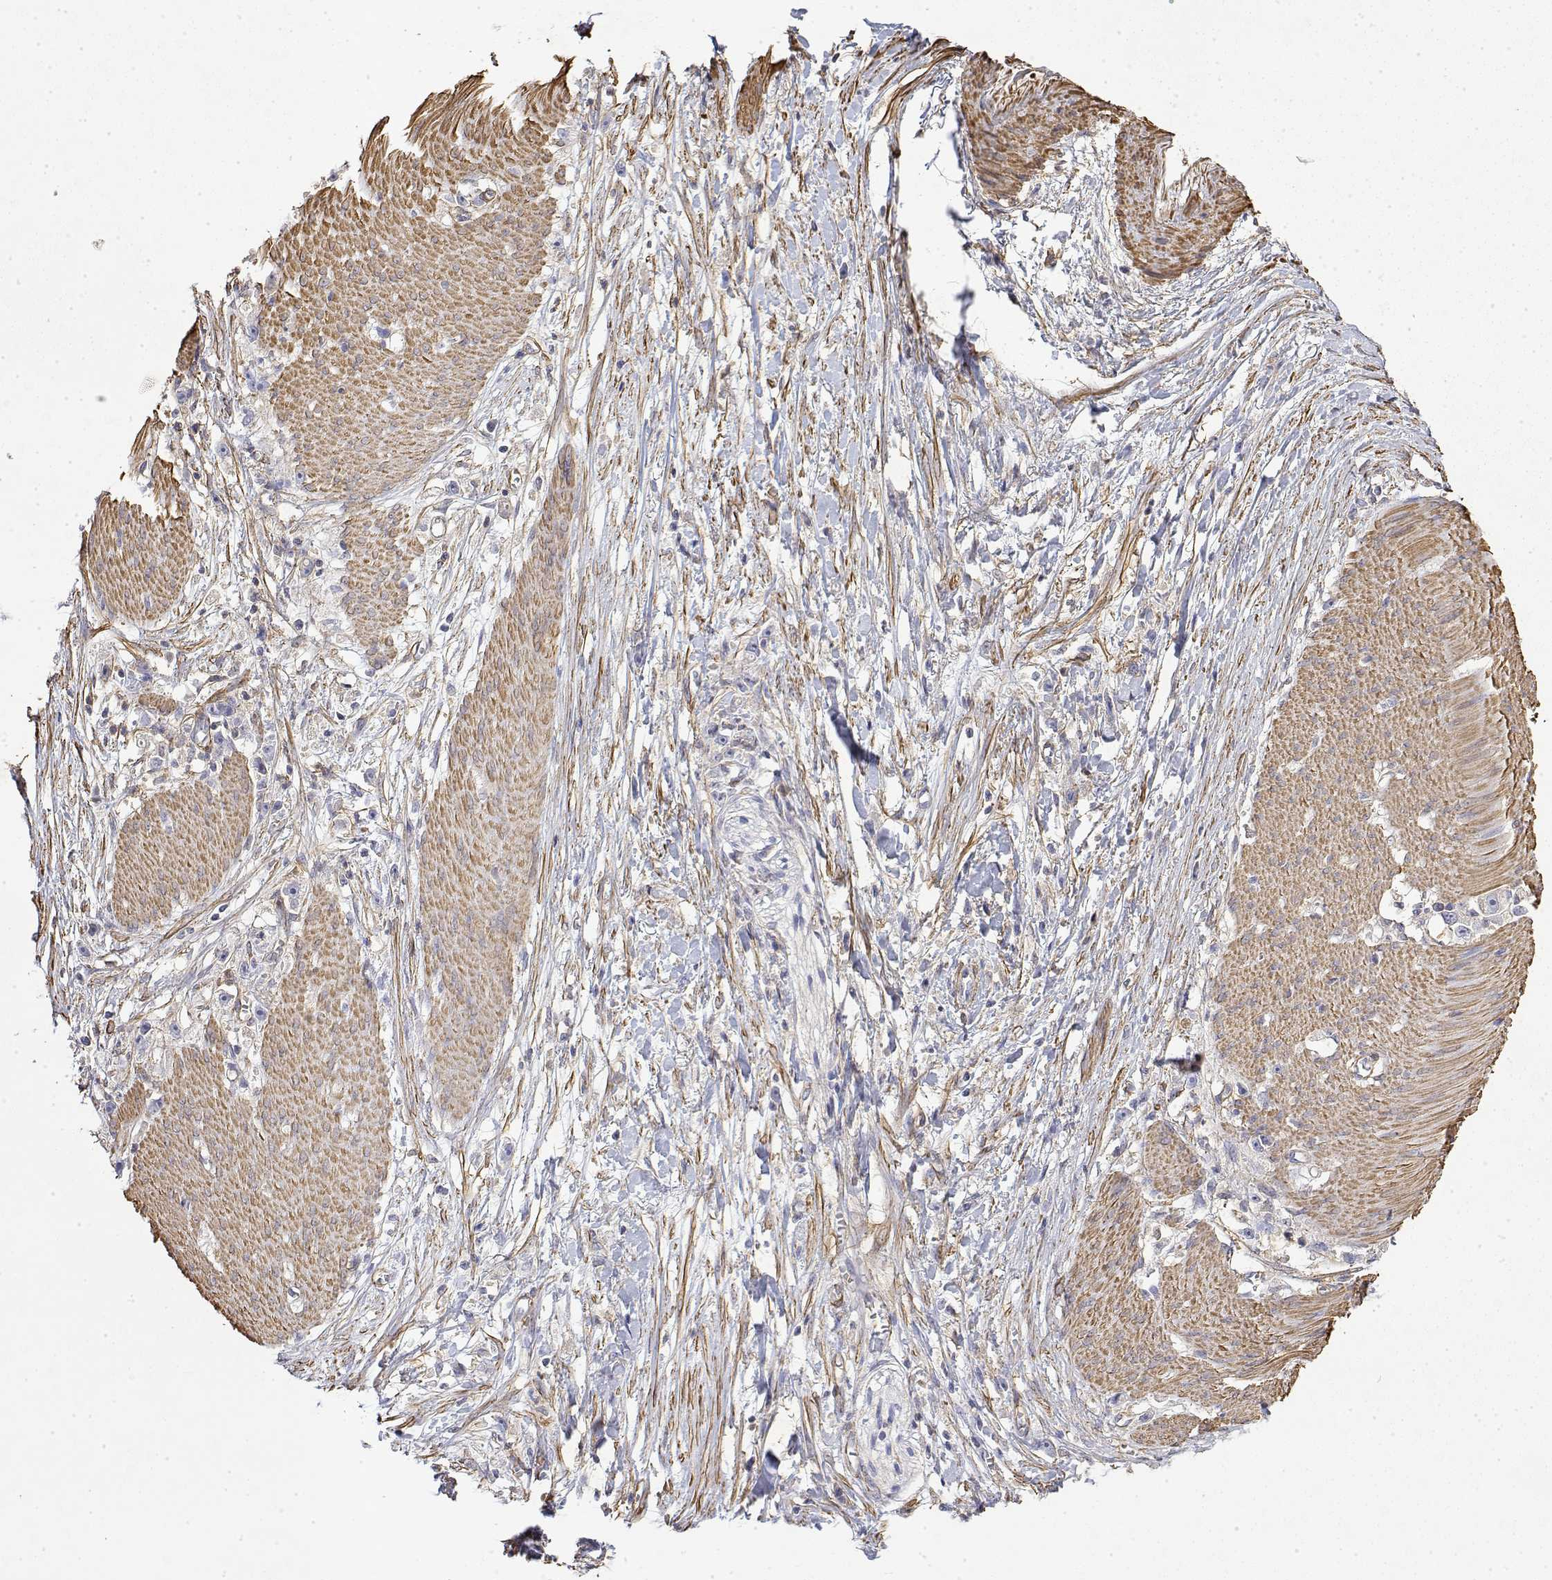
{"staining": {"intensity": "negative", "quantity": "none", "location": "none"}, "tissue": "stomach cancer", "cell_type": "Tumor cells", "image_type": "cancer", "snomed": [{"axis": "morphology", "description": "Adenocarcinoma, NOS"}, {"axis": "topography", "description": "Stomach"}], "caption": "Stomach adenocarcinoma stained for a protein using immunohistochemistry (IHC) displays no expression tumor cells.", "gene": "SOWAHD", "patient": {"sex": "female", "age": 59}}